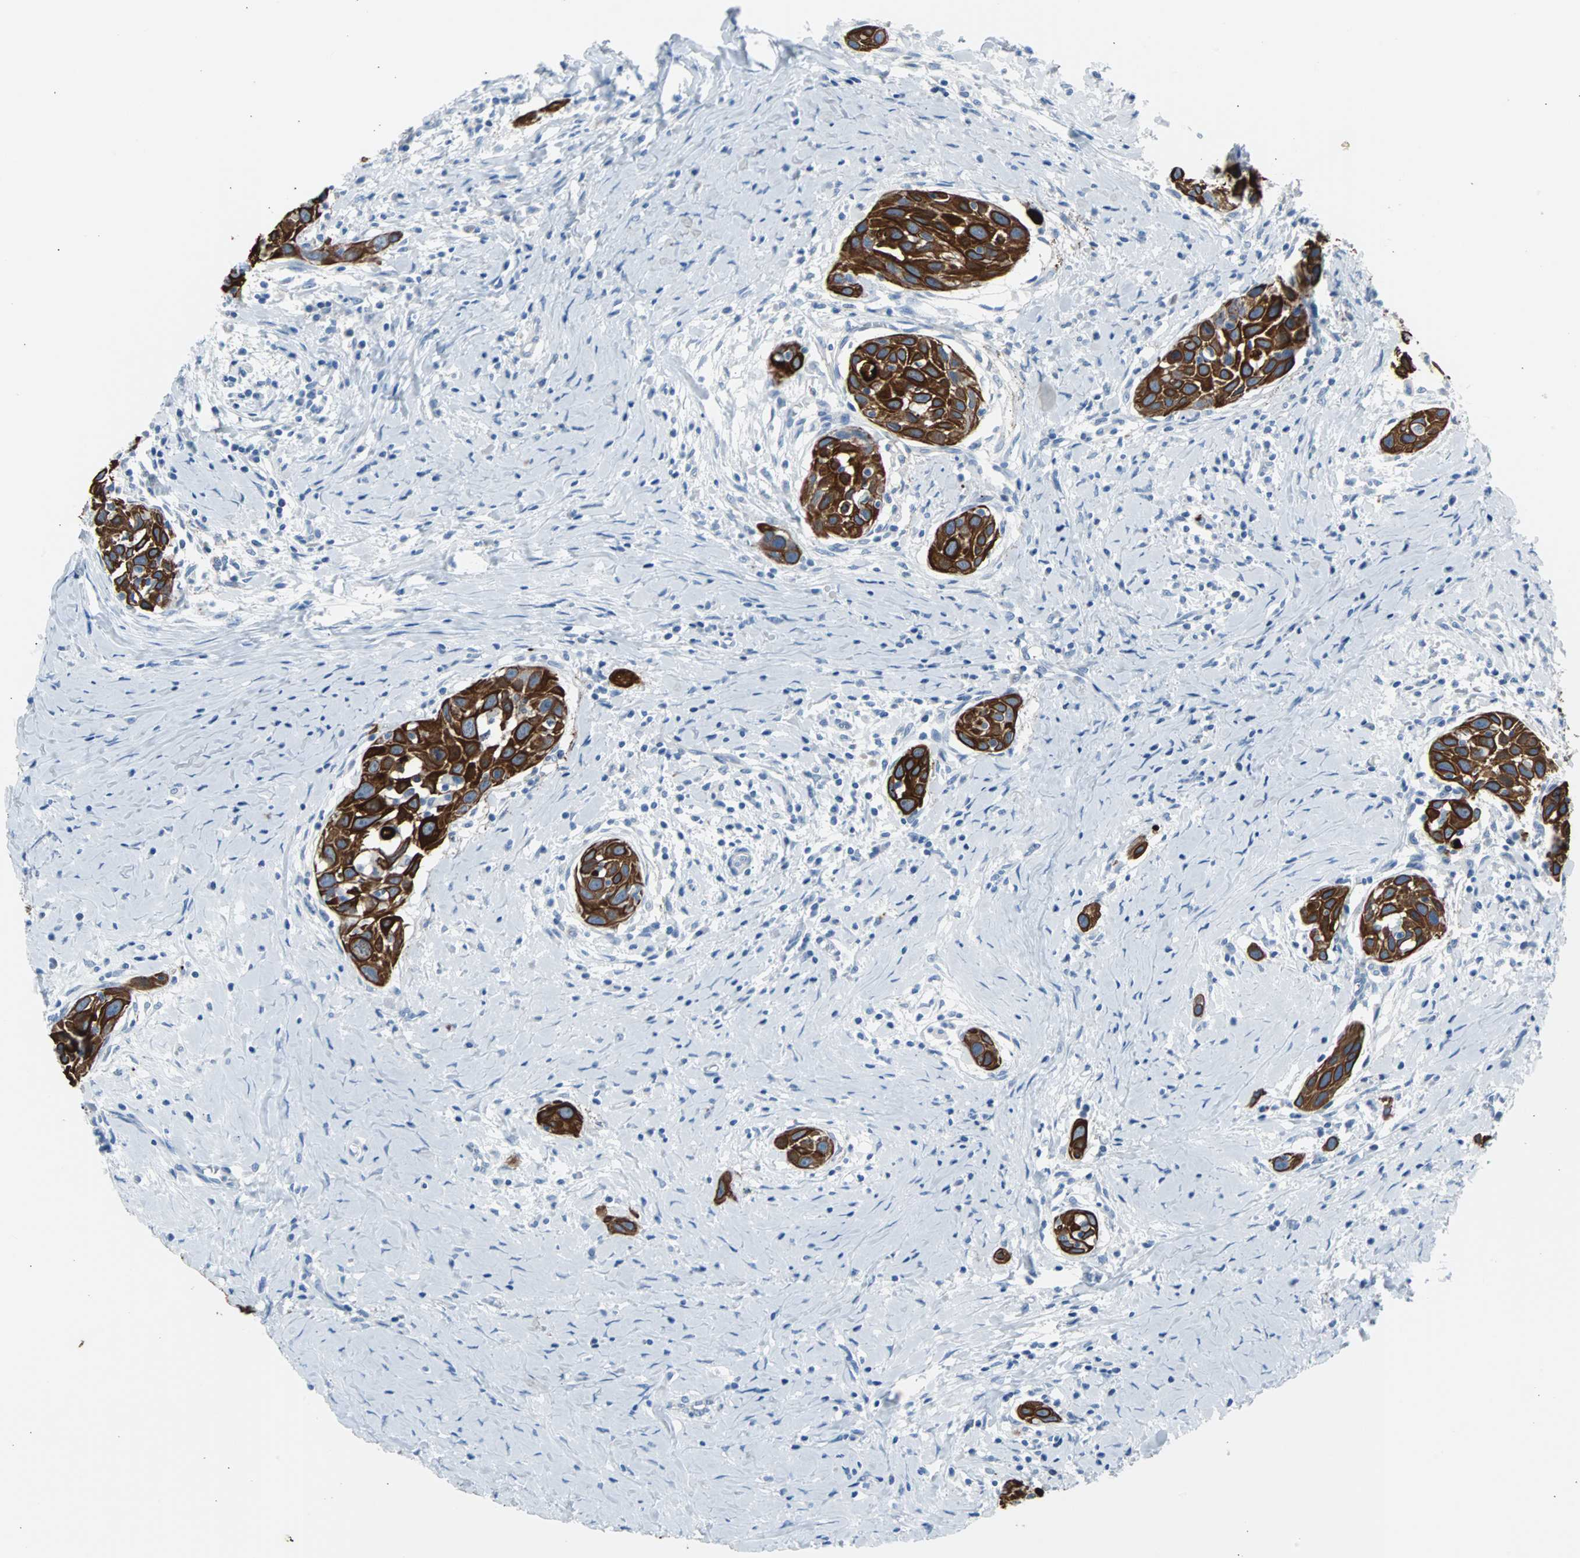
{"staining": {"intensity": "strong", "quantity": ">75%", "location": "cytoplasmic/membranous"}, "tissue": "head and neck cancer", "cell_type": "Tumor cells", "image_type": "cancer", "snomed": [{"axis": "morphology", "description": "Squamous cell carcinoma, NOS"}, {"axis": "topography", "description": "Oral tissue"}, {"axis": "topography", "description": "Head-Neck"}], "caption": "Tumor cells demonstrate high levels of strong cytoplasmic/membranous positivity in approximately >75% of cells in human head and neck cancer.", "gene": "KRT7", "patient": {"sex": "female", "age": 50}}